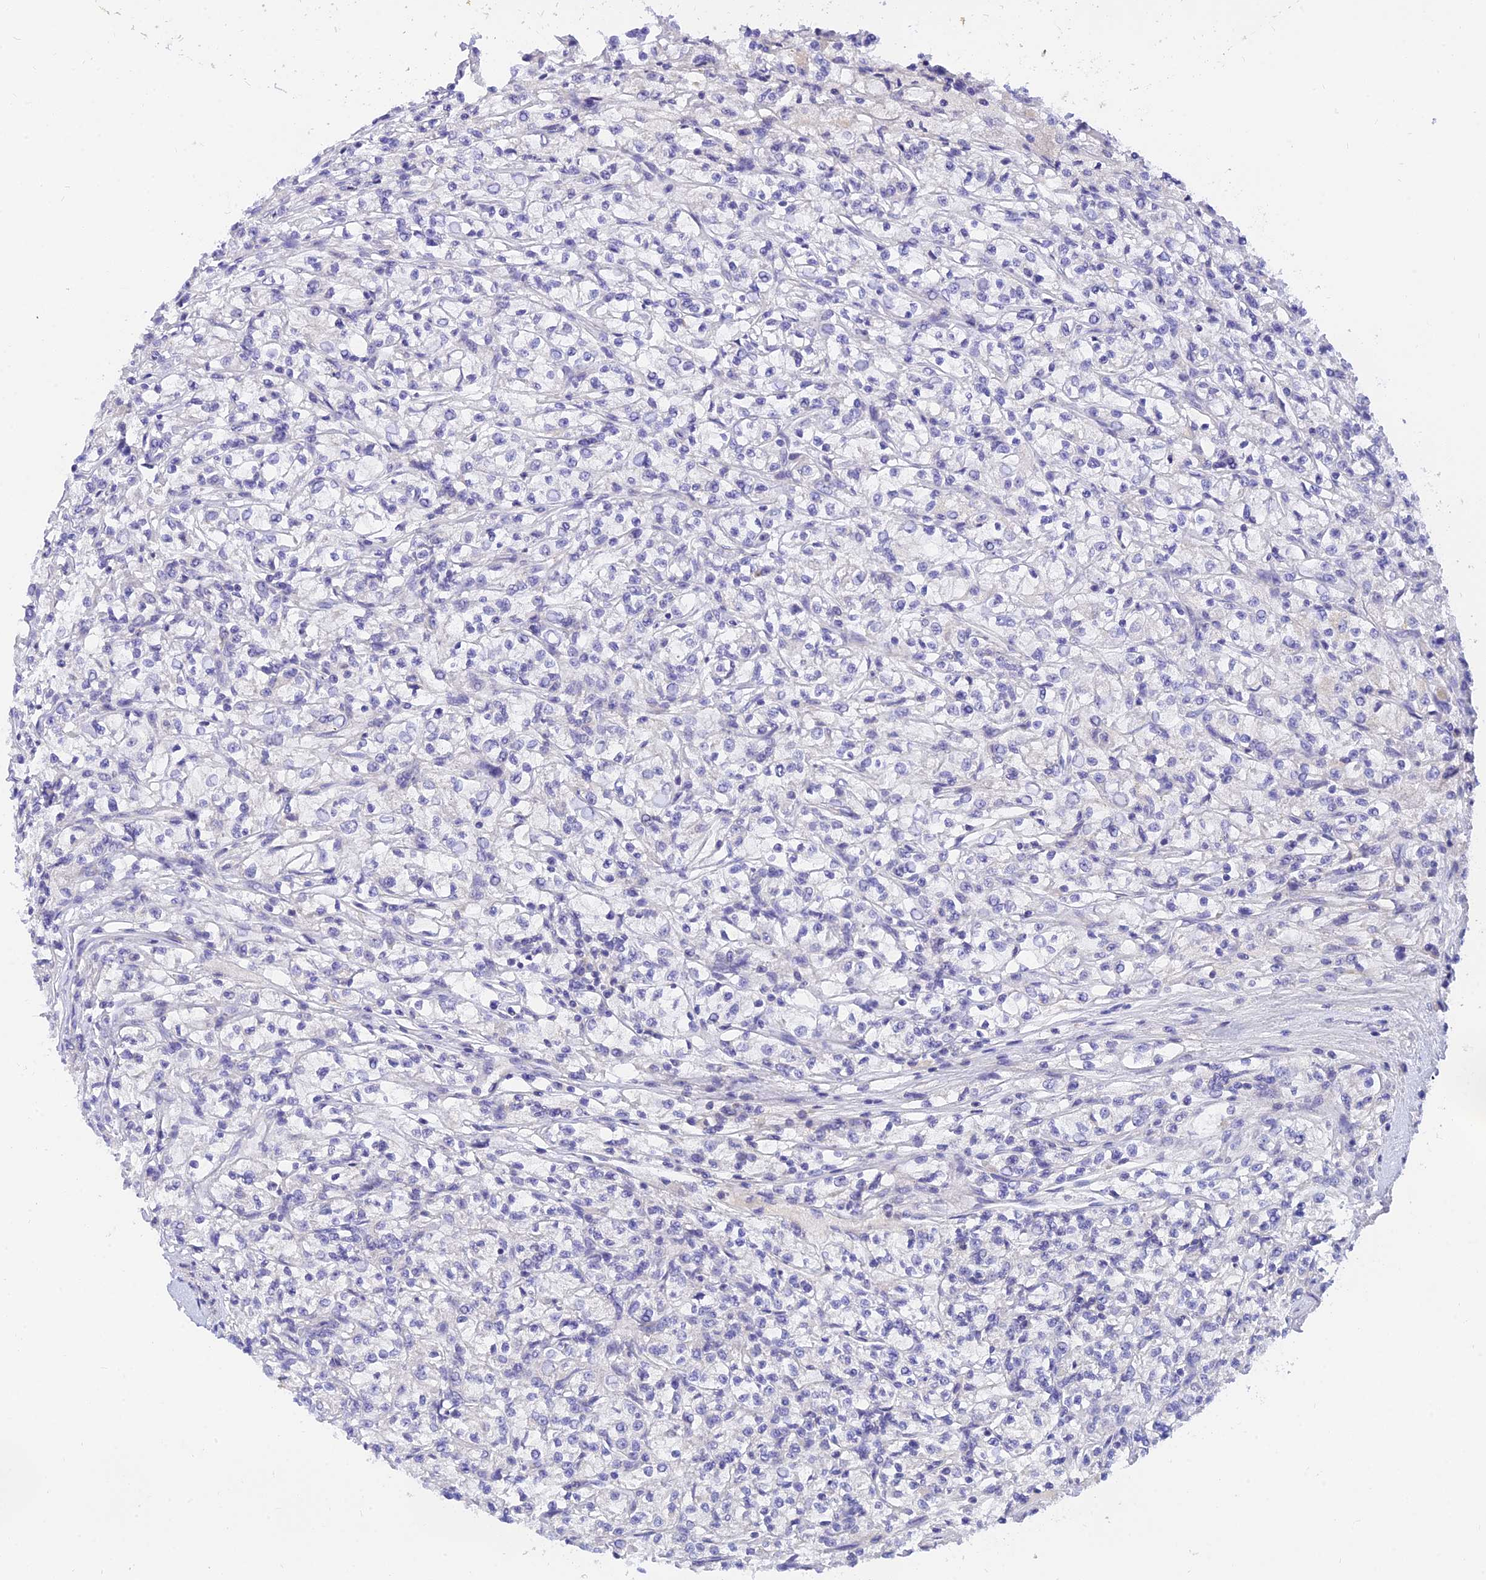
{"staining": {"intensity": "negative", "quantity": "none", "location": "none"}, "tissue": "renal cancer", "cell_type": "Tumor cells", "image_type": "cancer", "snomed": [{"axis": "morphology", "description": "Adenocarcinoma, NOS"}, {"axis": "topography", "description": "Kidney"}], "caption": "High power microscopy histopathology image of an immunohistochemistry (IHC) photomicrograph of renal adenocarcinoma, revealing no significant staining in tumor cells. The staining was performed using DAB to visualize the protein expression in brown, while the nuclei were stained in blue with hematoxylin (Magnification: 20x).", "gene": "TMEM161B", "patient": {"sex": "female", "age": 59}}